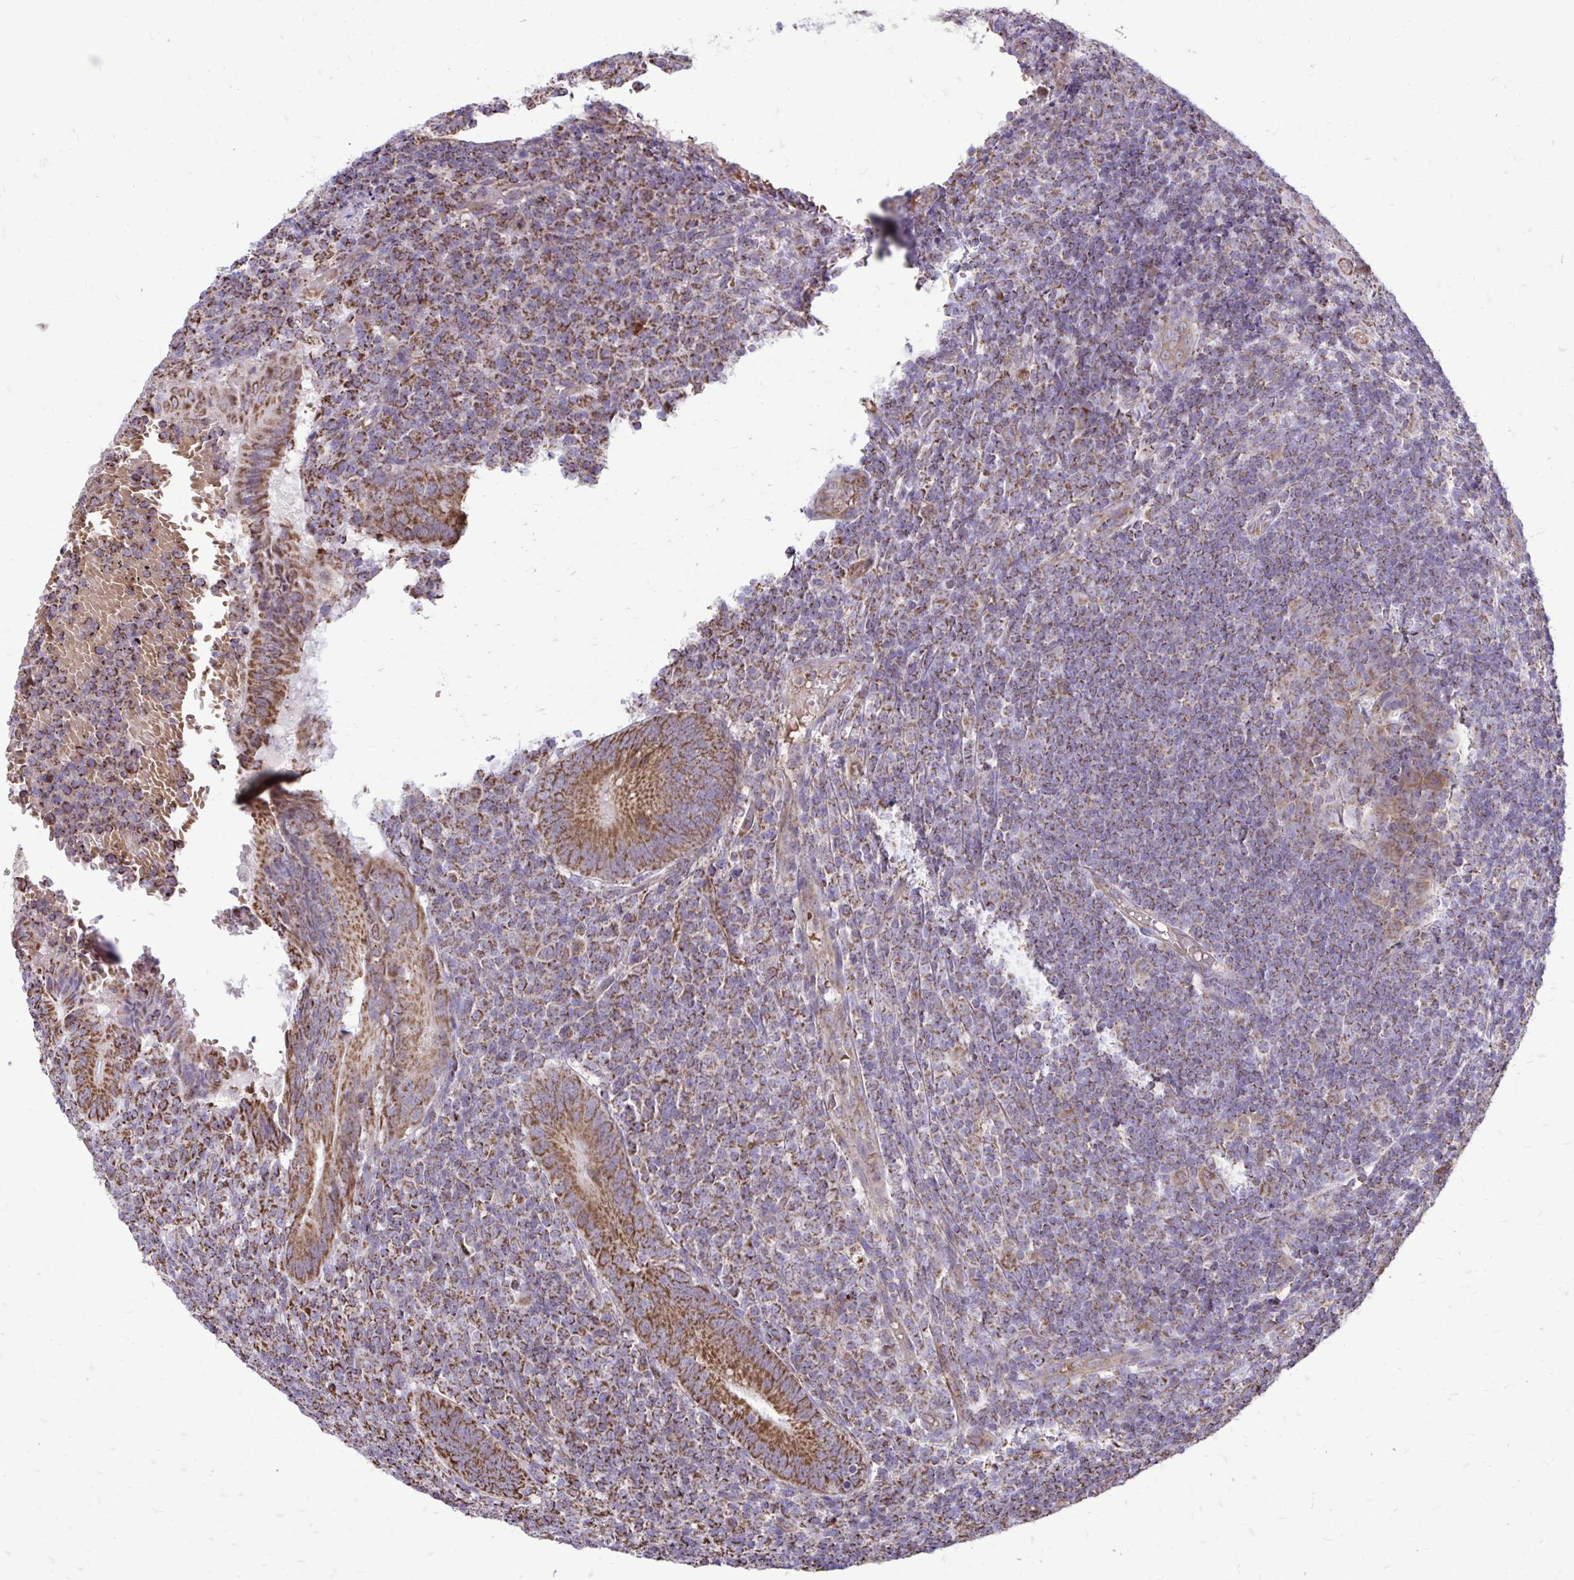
{"staining": {"intensity": "moderate", "quantity": ">75%", "location": "cytoplasmic/membranous"}, "tissue": "appendix", "cell_type": "Glandular cells", "image_type": "normal", "snomed": [{"axis": "morphology", "description": "Normal tissue, NOS"}, {"axis": "topography", "description": "Appendix"}], "caption": "DAB (3,3'-diaminobenzidine) immunohistochemical staining of benign appendix shows moderate cytoplasmic/membranous protein staining in approximately >75% of glandular cells.", "gene": "UBE2C", "patient": {"sex": "male", "age": 18}}